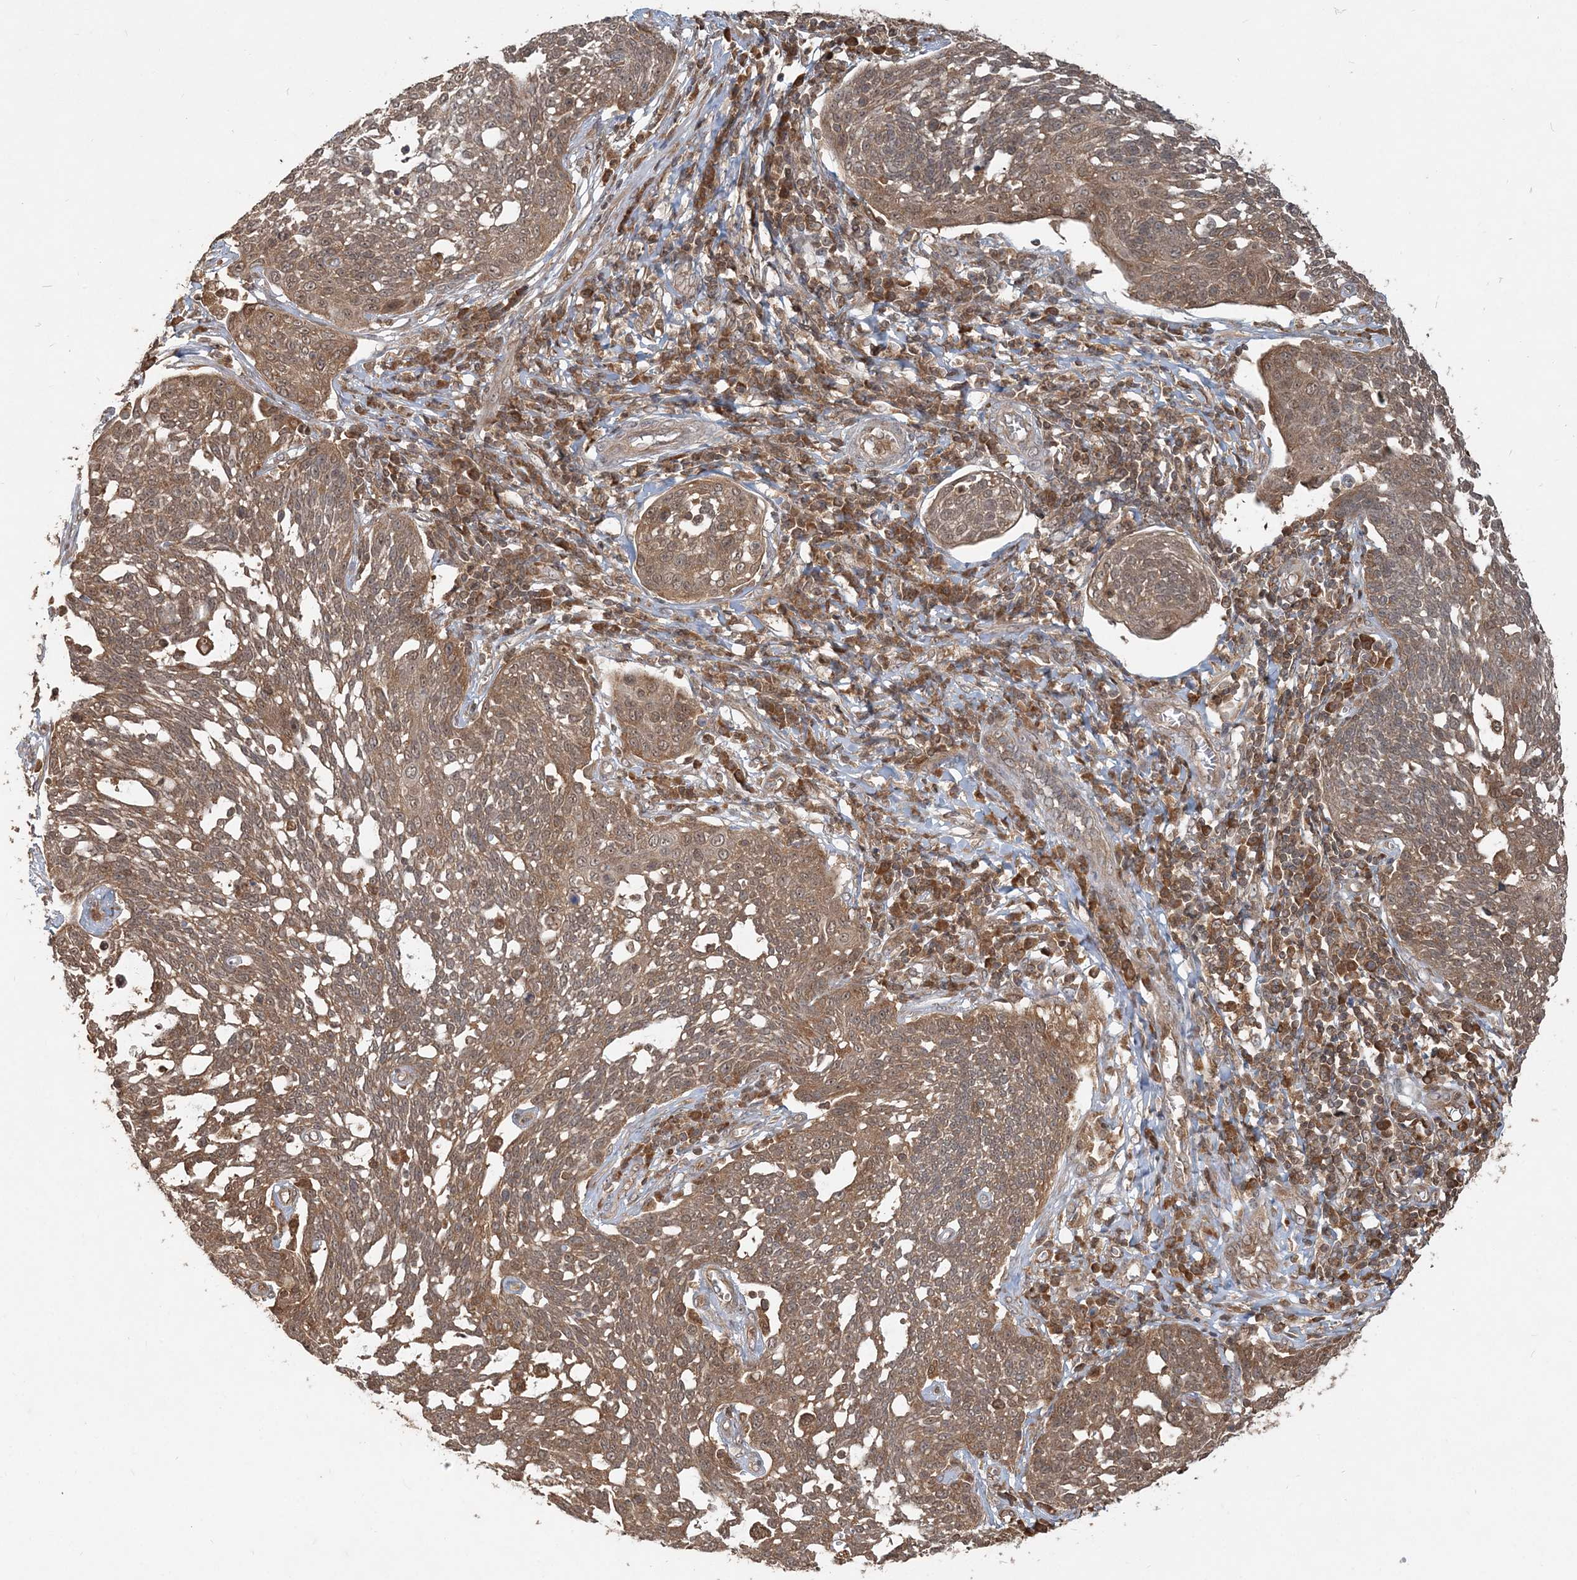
{"staining": {"intensity": "moderate", "quantity": ">75%", "location": "cytoplasmic/membranous,nuclear"}, "tissue": "cervical cancer", "cell_type": "Tumor cells", "image_type": "cancer", "snomed": [{"axis": "morphology", "description": "Squamous cell carcinoma, NOS"}, {"axis": "topography", "description": "Cervix"}], "caption": "Cervical cancer stained with a protein marker displays moderate staining in tumor cells.", "gene": "CAB39", "patient": {"sex": "female", "age": 34}}